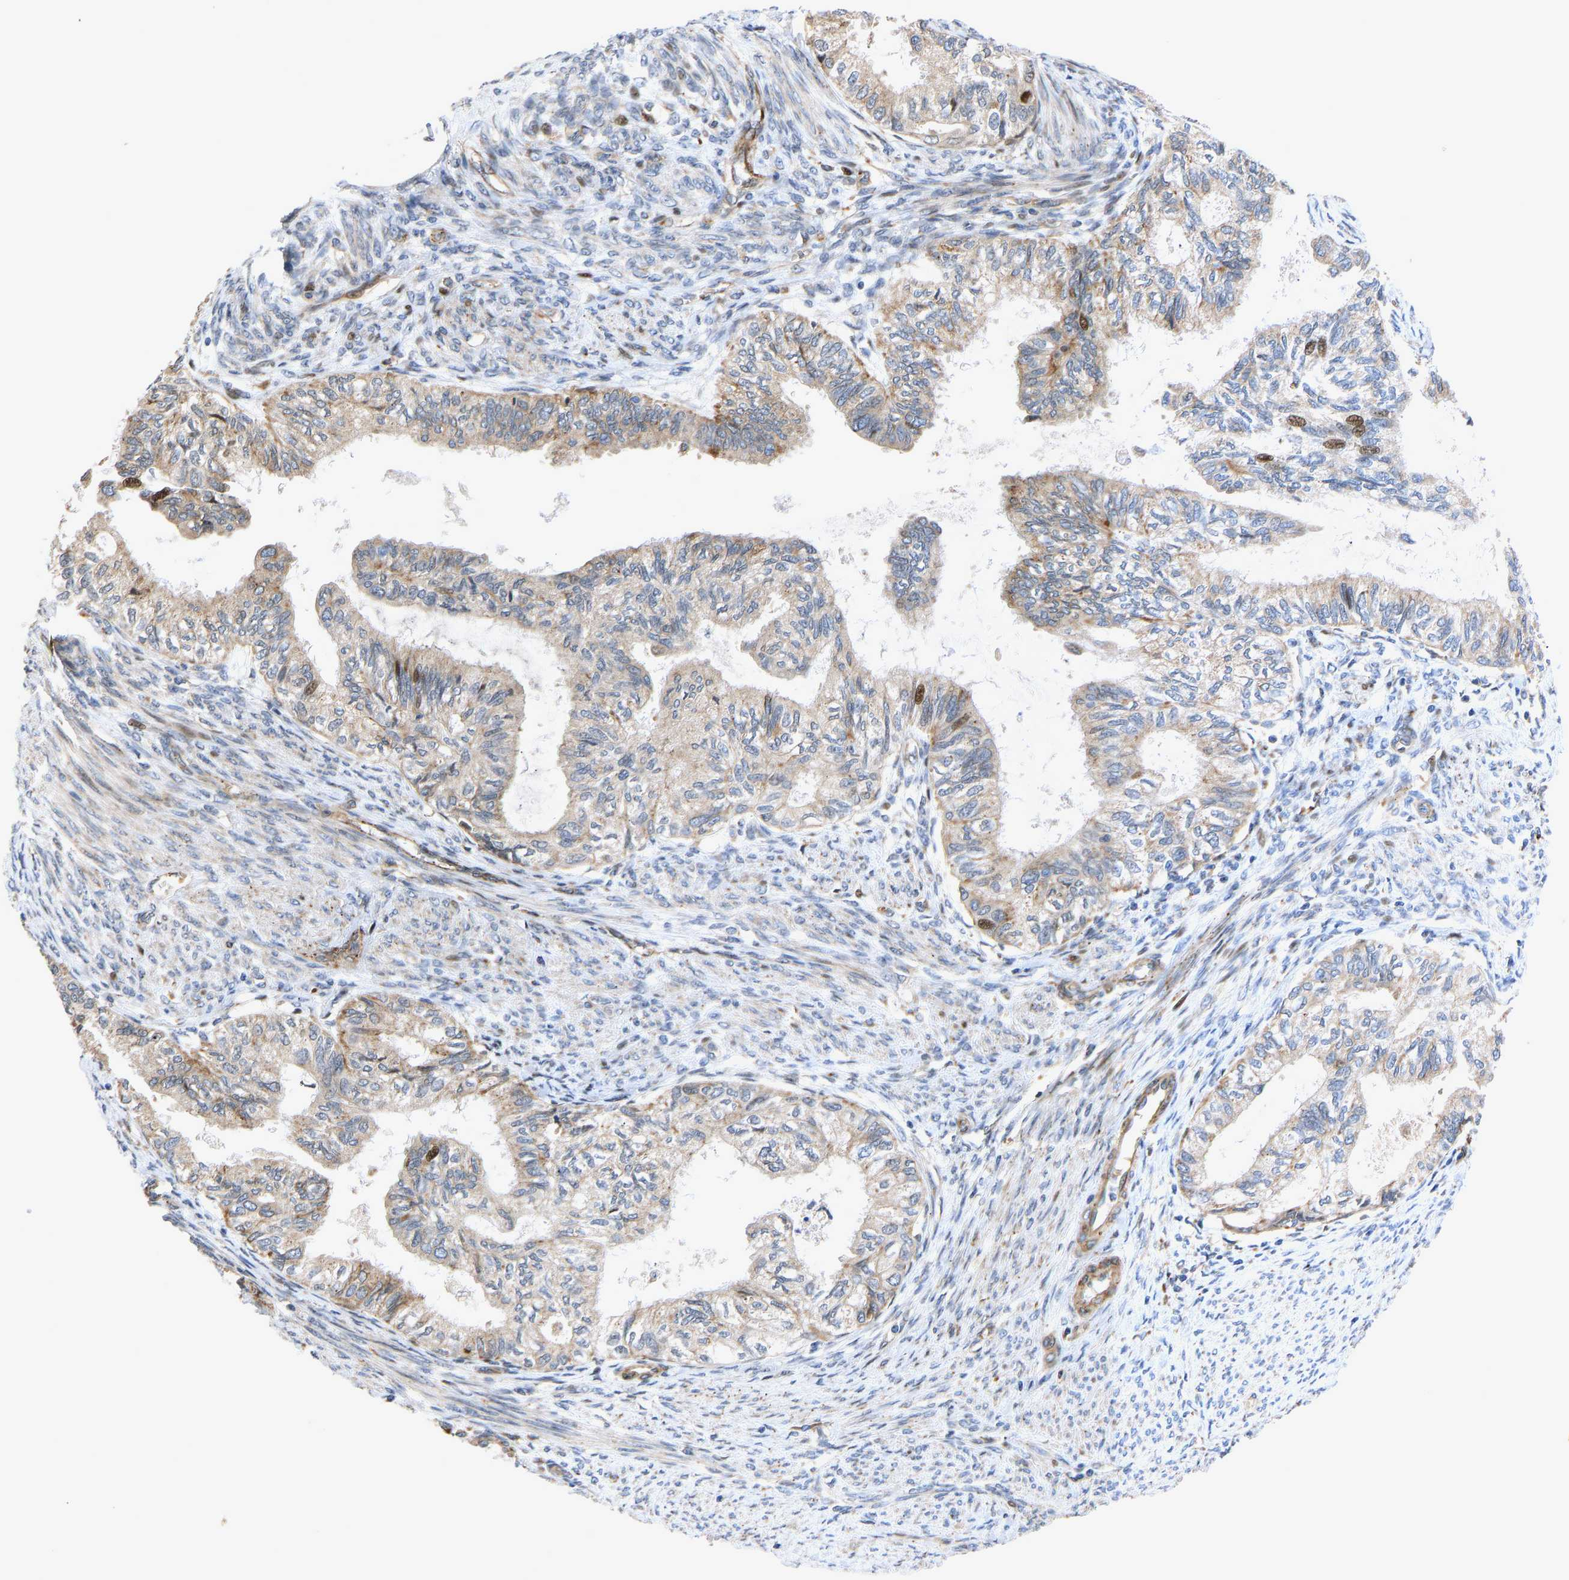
{"staining": {"intensity": "moderate", "quantity": "<25%", "location": "cytoplasmic/membranous,nuclear"}, "tissue": "cervical cancer", "cell_type": "Tumor cells", "image_type": "cancer", "snomed": [{"axis": "morphology", "description": "Normal tissue, NOS"}, {"axis": "morphology", "description": "Adenocarcinoma, NOS"}, {"axis": "topography", "description": "Cervix"}, {"axis": "topography", "description": "Endometrium"}], "caption": "DAB (3,3'-diaminobenzidine) immunohistochemical staining of cervical cancer reveals moderate cytoplasmic/membranous and nuclear protein staining in approximately <25% of tumor cells. (Brightfield microscopy of DAB IHC at high magnification).", "gene": "TMEM38B", "patient": {"sex": "female", "age": 86}}